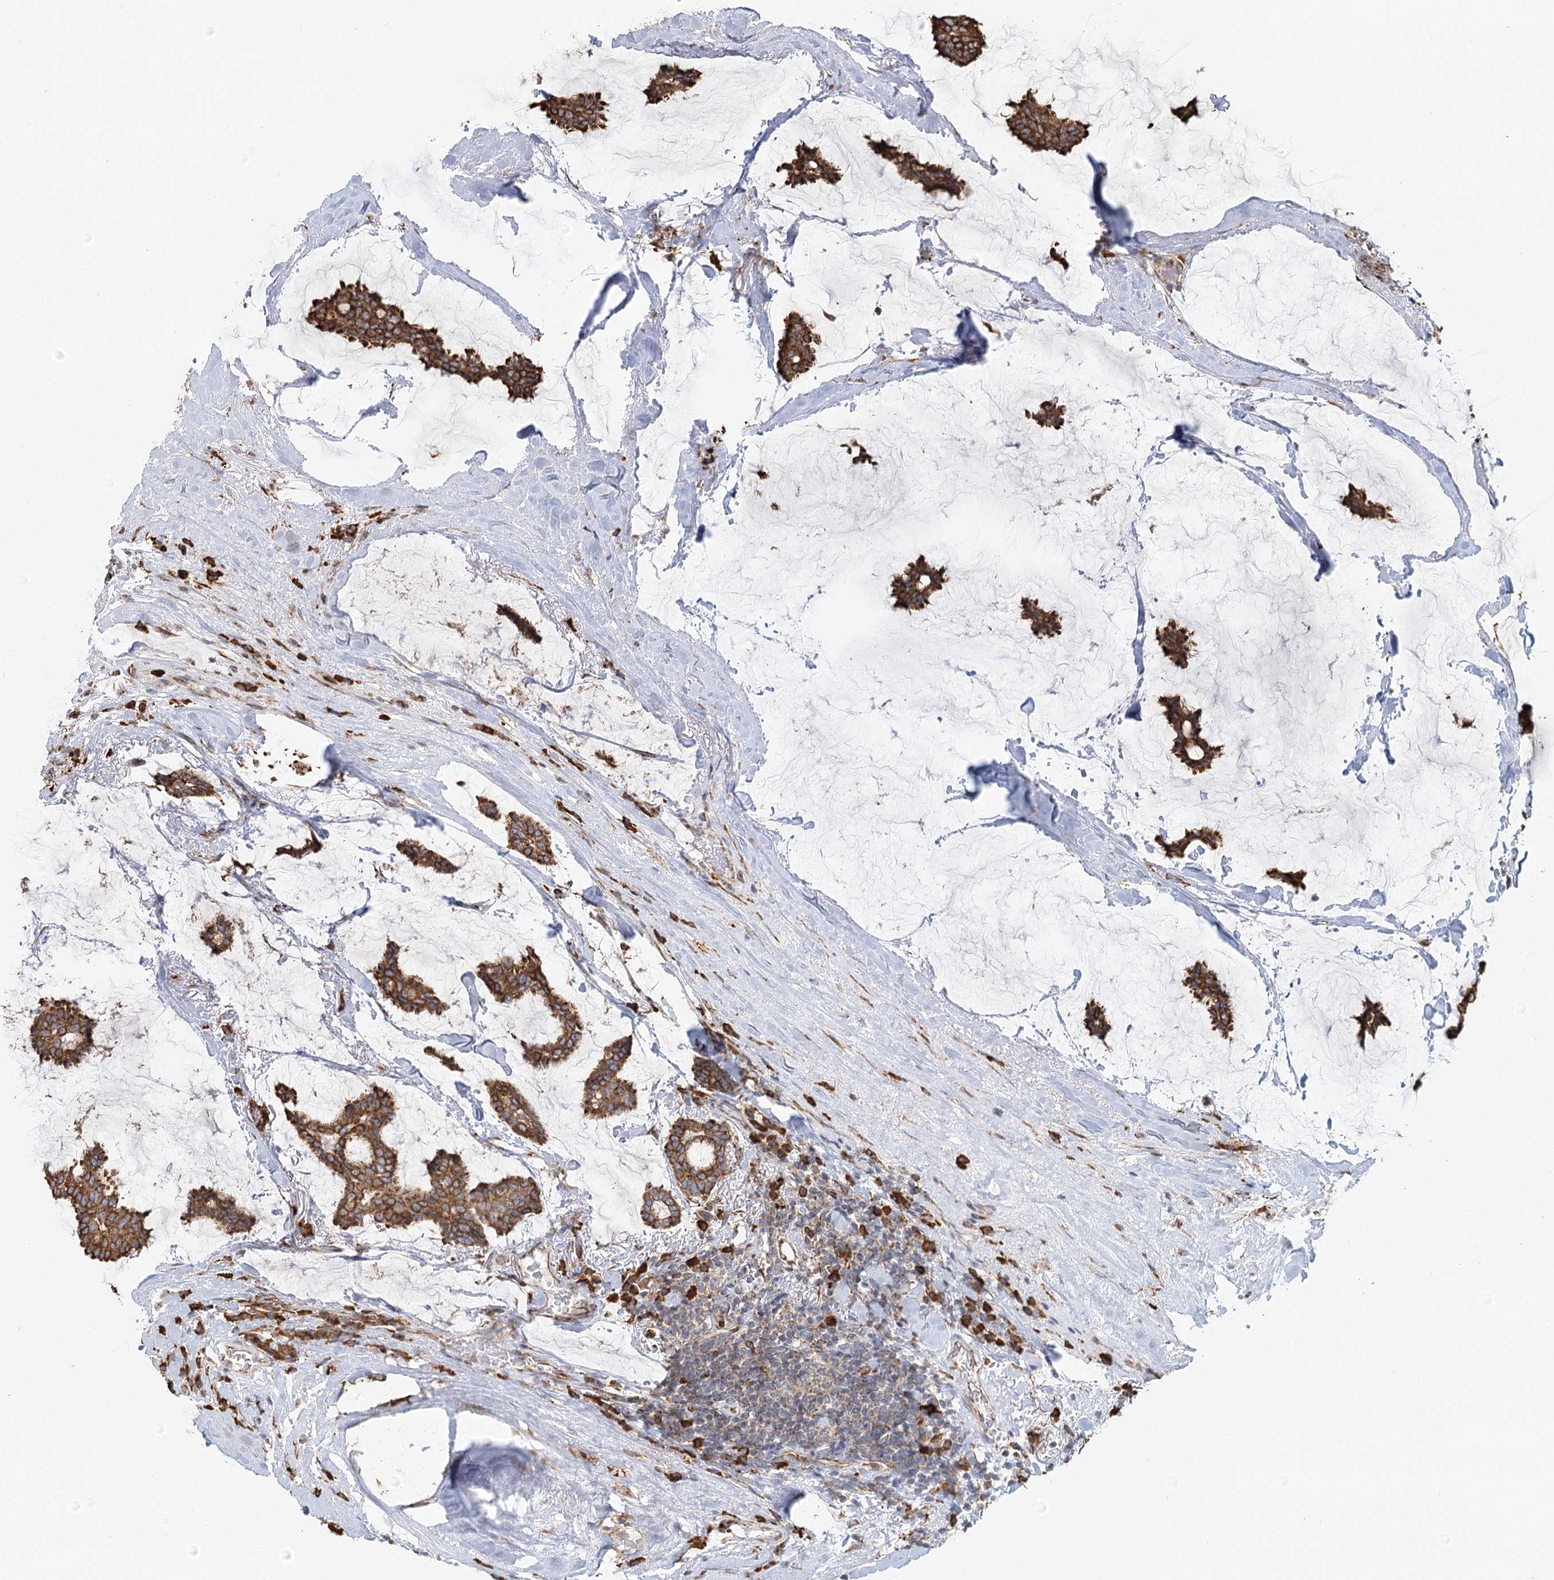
{"staining": {"intensity": "moderate", "quantity": ">75%", "location": "cytoplasmic/membranous"}, "tissue": "breast cancer", "cell_type": "Tumor cells", "image_type": "cancer", "snomed": [{"axis": "morphology", "description": "Duct carcinoma"}, {"axis": "topography", "description": "Breast"}], "caption": "Intraductal carcinoma (breast) stained with DAB immunohistochemistry exhibits medium levels of moderate cytoplasmic/membranous staining in approximately >75% of tumor cells.", "gene": "TAS1R1", "patient": {"sex": "female", "age": 93}}